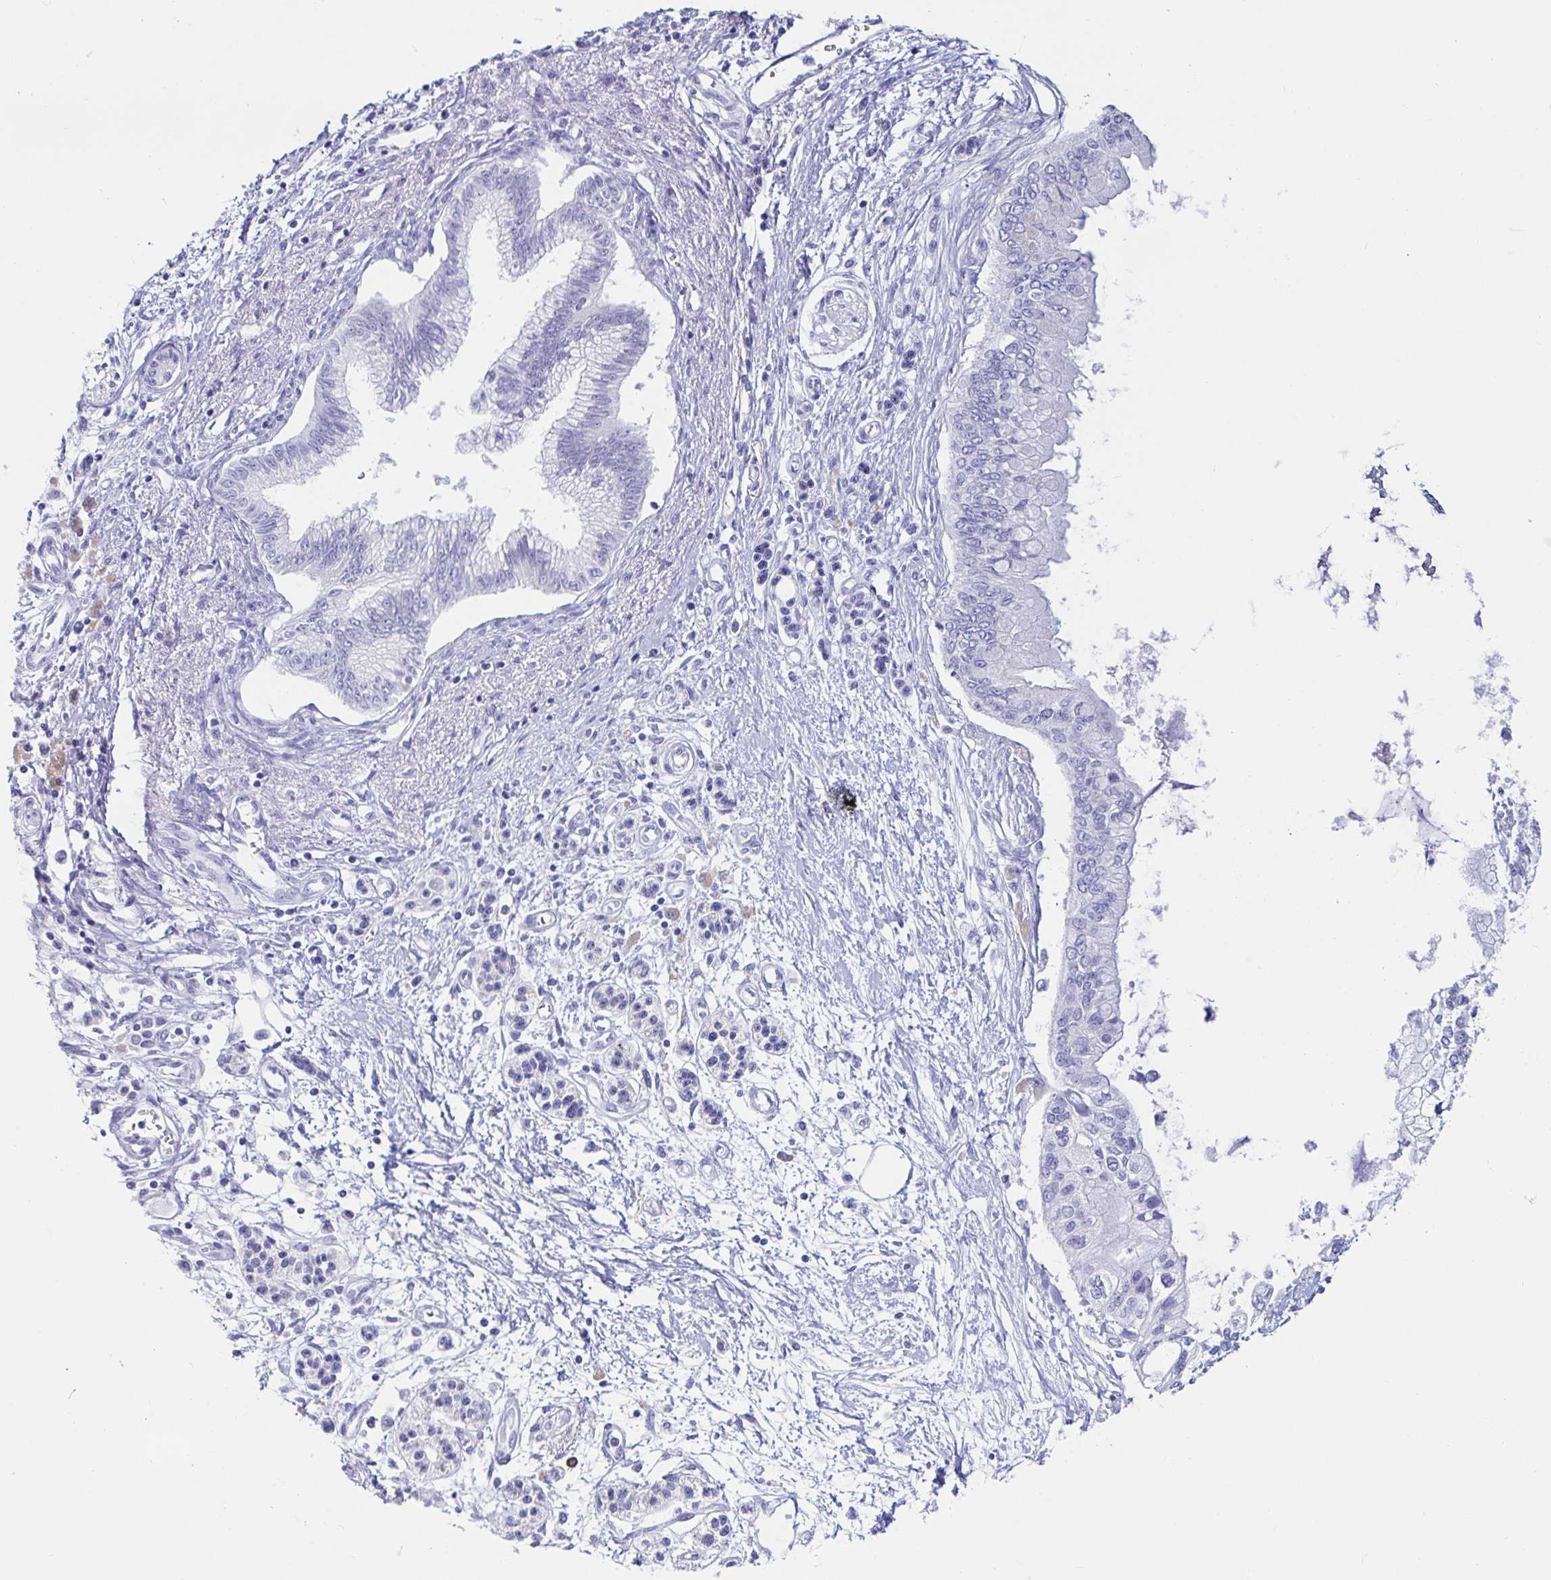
{"staining": {"intensity": "negative", "quantity": "none", "location": "none"}, "tissue": "pancreatic cancer", "cell_type": "Tumor cells", "image_type": "cancer", "snomed": [{"axis": "morphology", "description": "Adenocarcinoma, NOS"}, {"axis": "topography", "description": "Pancreas"}], "caption": "Tumor cells show no significant protein expression in pancreatic adenocarcinoma.", "gene": "C4orf17", "patient": {"sex": "female", "age": 77}}